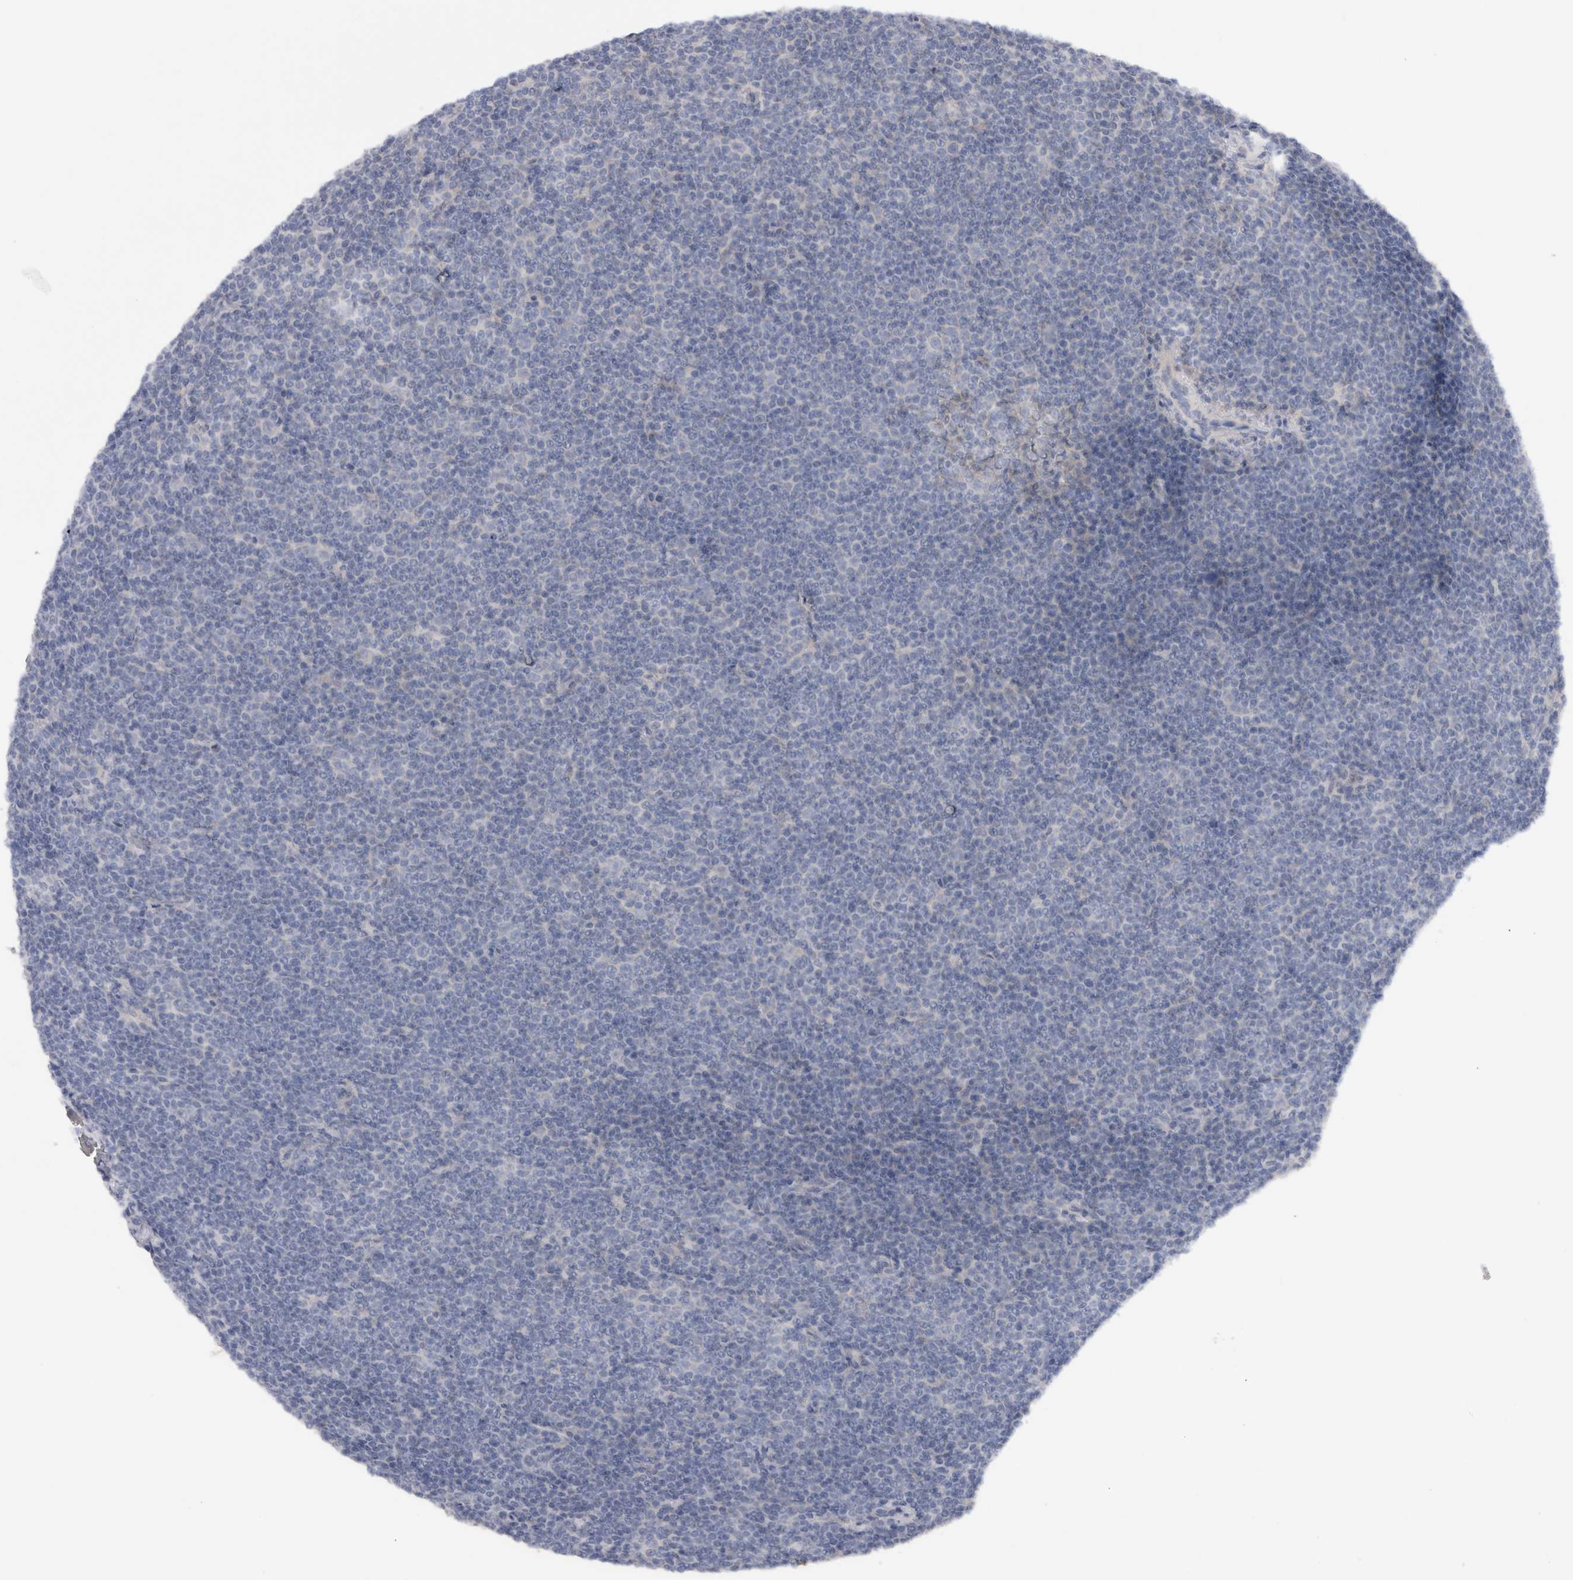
{"staining": {"intensity": "negative", "quantity": "none", "location": "none"}, "tissue": "lymphoma", "cell_type": "Tumor cells", "image_type": "cancer", "snomed": [{"axis": "morphology", "description": "Malignant lymphoma, non-Hodgkin's type, Low grade"}, {"axis": "topography", "description": "Lymph node"}], "caption": "Tumor cells show no significant positivity in lymphoma.", "gene": "CHRM4", "patient": {"sex": "female", "age": 67}}